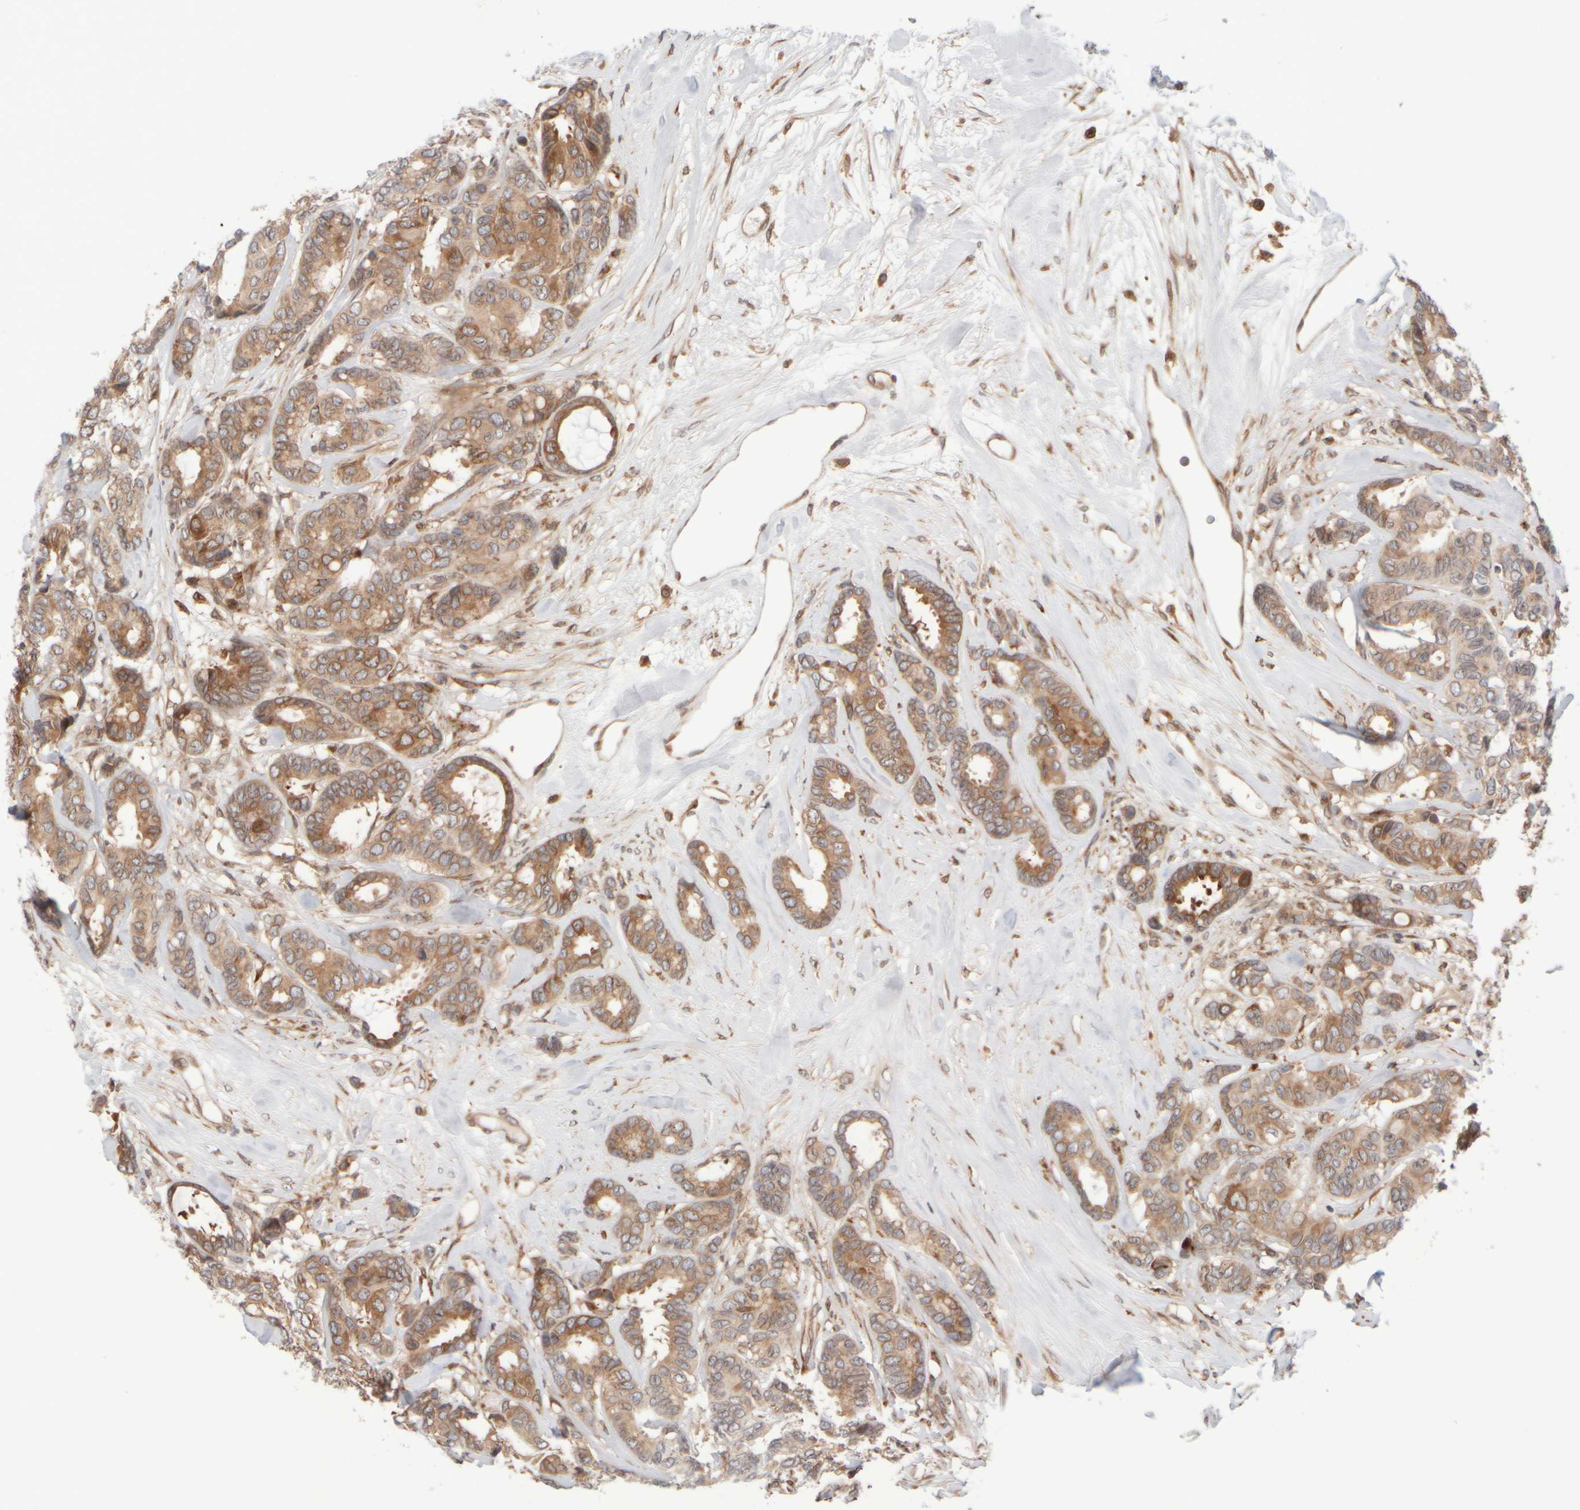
{"staining": {"intensity": "moderate", "quantity": ">75%", "location": "cytoplasmic/membranous"}, "tissue": "breast cancer", "cell_type": "Tumor cells", "image_type": "cancer", "snomed": [{"axis": "morphology", "description": "Duct carcinoma"}, {"axis": "topography", "description": "Breast"}], "caption": "High-power microscopy captured an IHC histopathology image of breast cancer, revealing moderate cytoplasmic/membranous expression in approximately >75% of tumor cells.", "gene": "GCN1", "patient": {"sex": "female", "age": 87}}